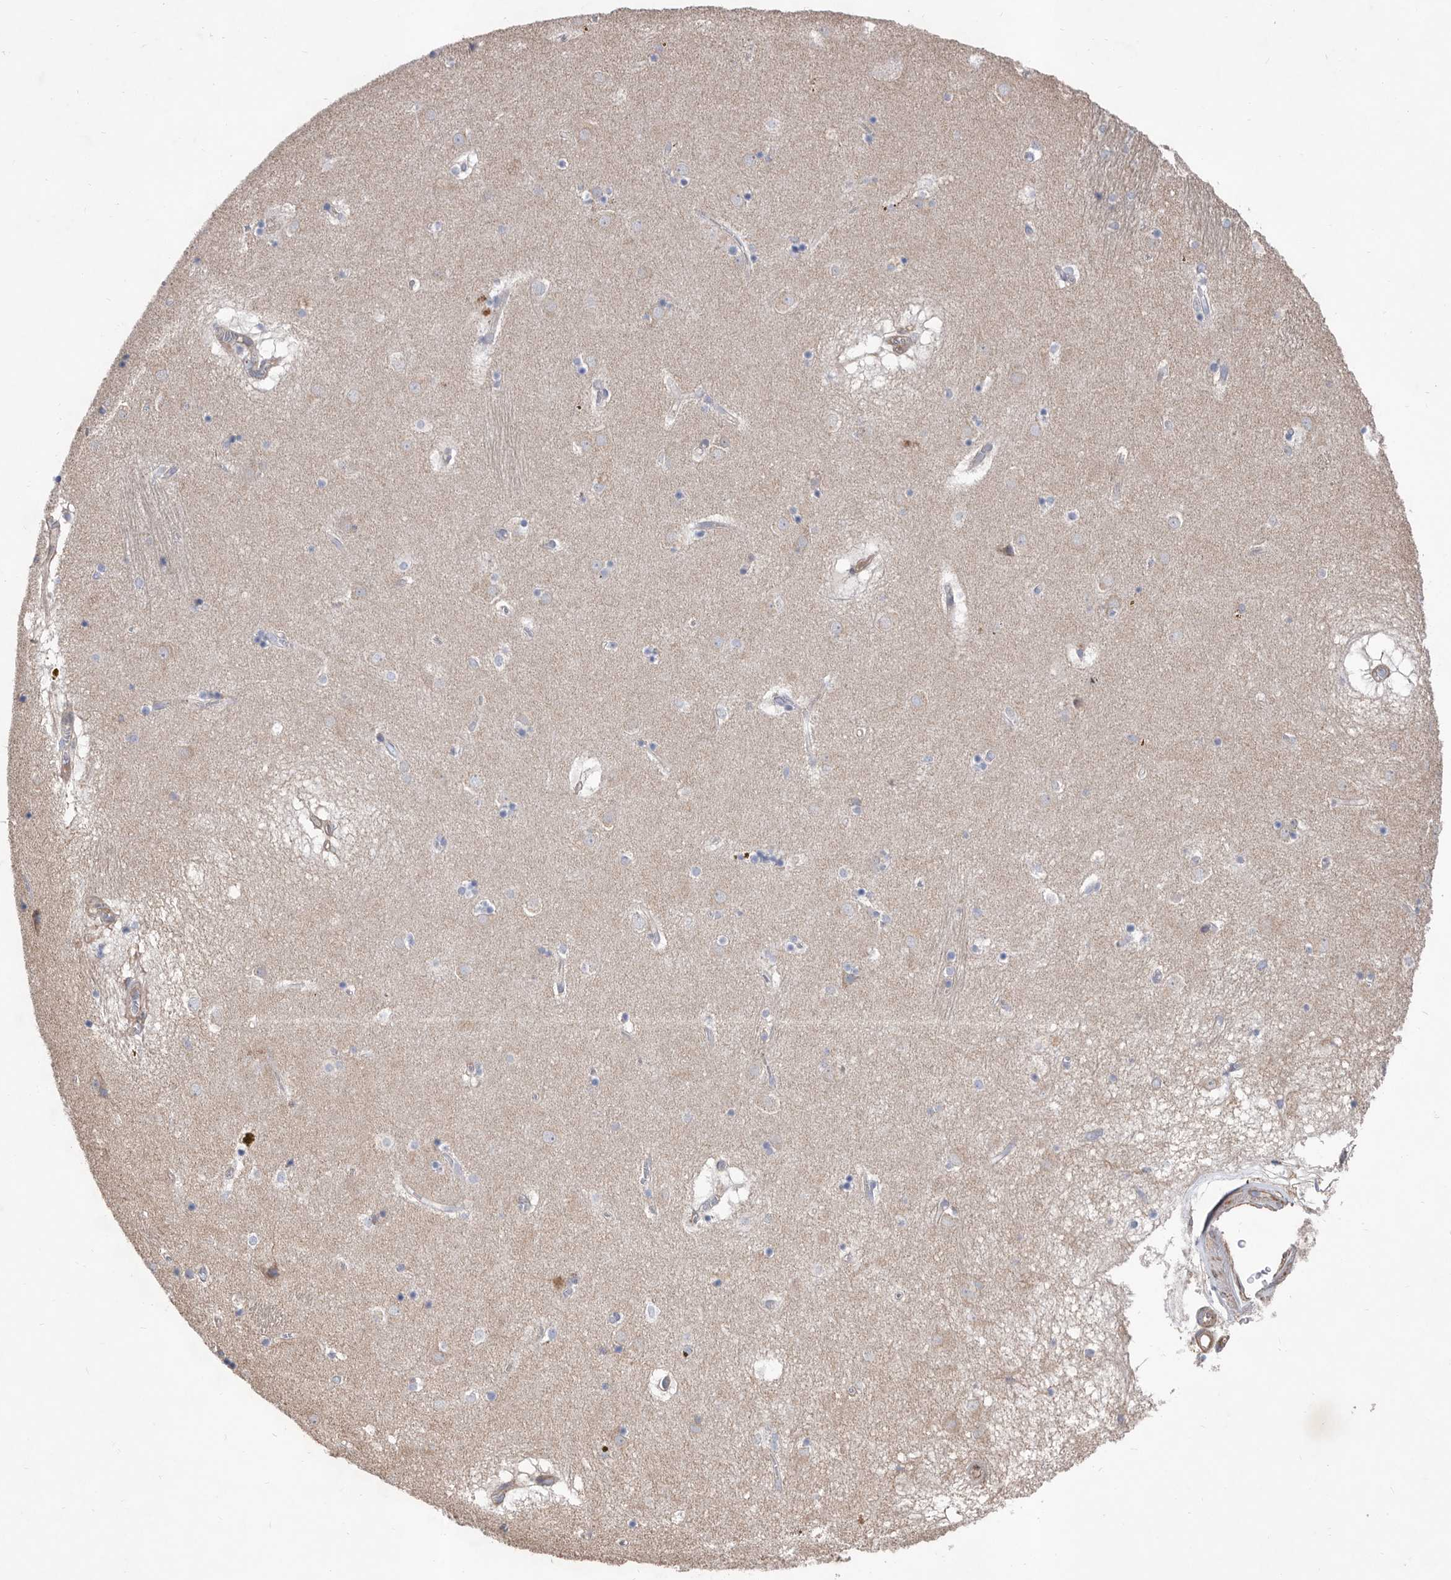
{"staining": {"intensity": "negative", "quantity": "none", "location": "none"}, "tissue": "caudate", "cell_type": "Glial cells", "image_type": "normal", "snomed": [{"axis": "morphology", "description": "Normal tissue, NOS"}, {"axis": "topography", "description": "Lateral ventricle wall"}], "caption": "High magnification brightfield microscopy of benign caudate stained with DAB (3,3'-diaminobenzidine) (brown) and counterstained with hematoxylin (blue): glial cells show no significant staining. (DAB (3,3'-diaminobenzidine) immunohistochemistry (IHC), high magnification).", "gene": "ATP13A3", "patient": {"sex": "male", "age": 70}}